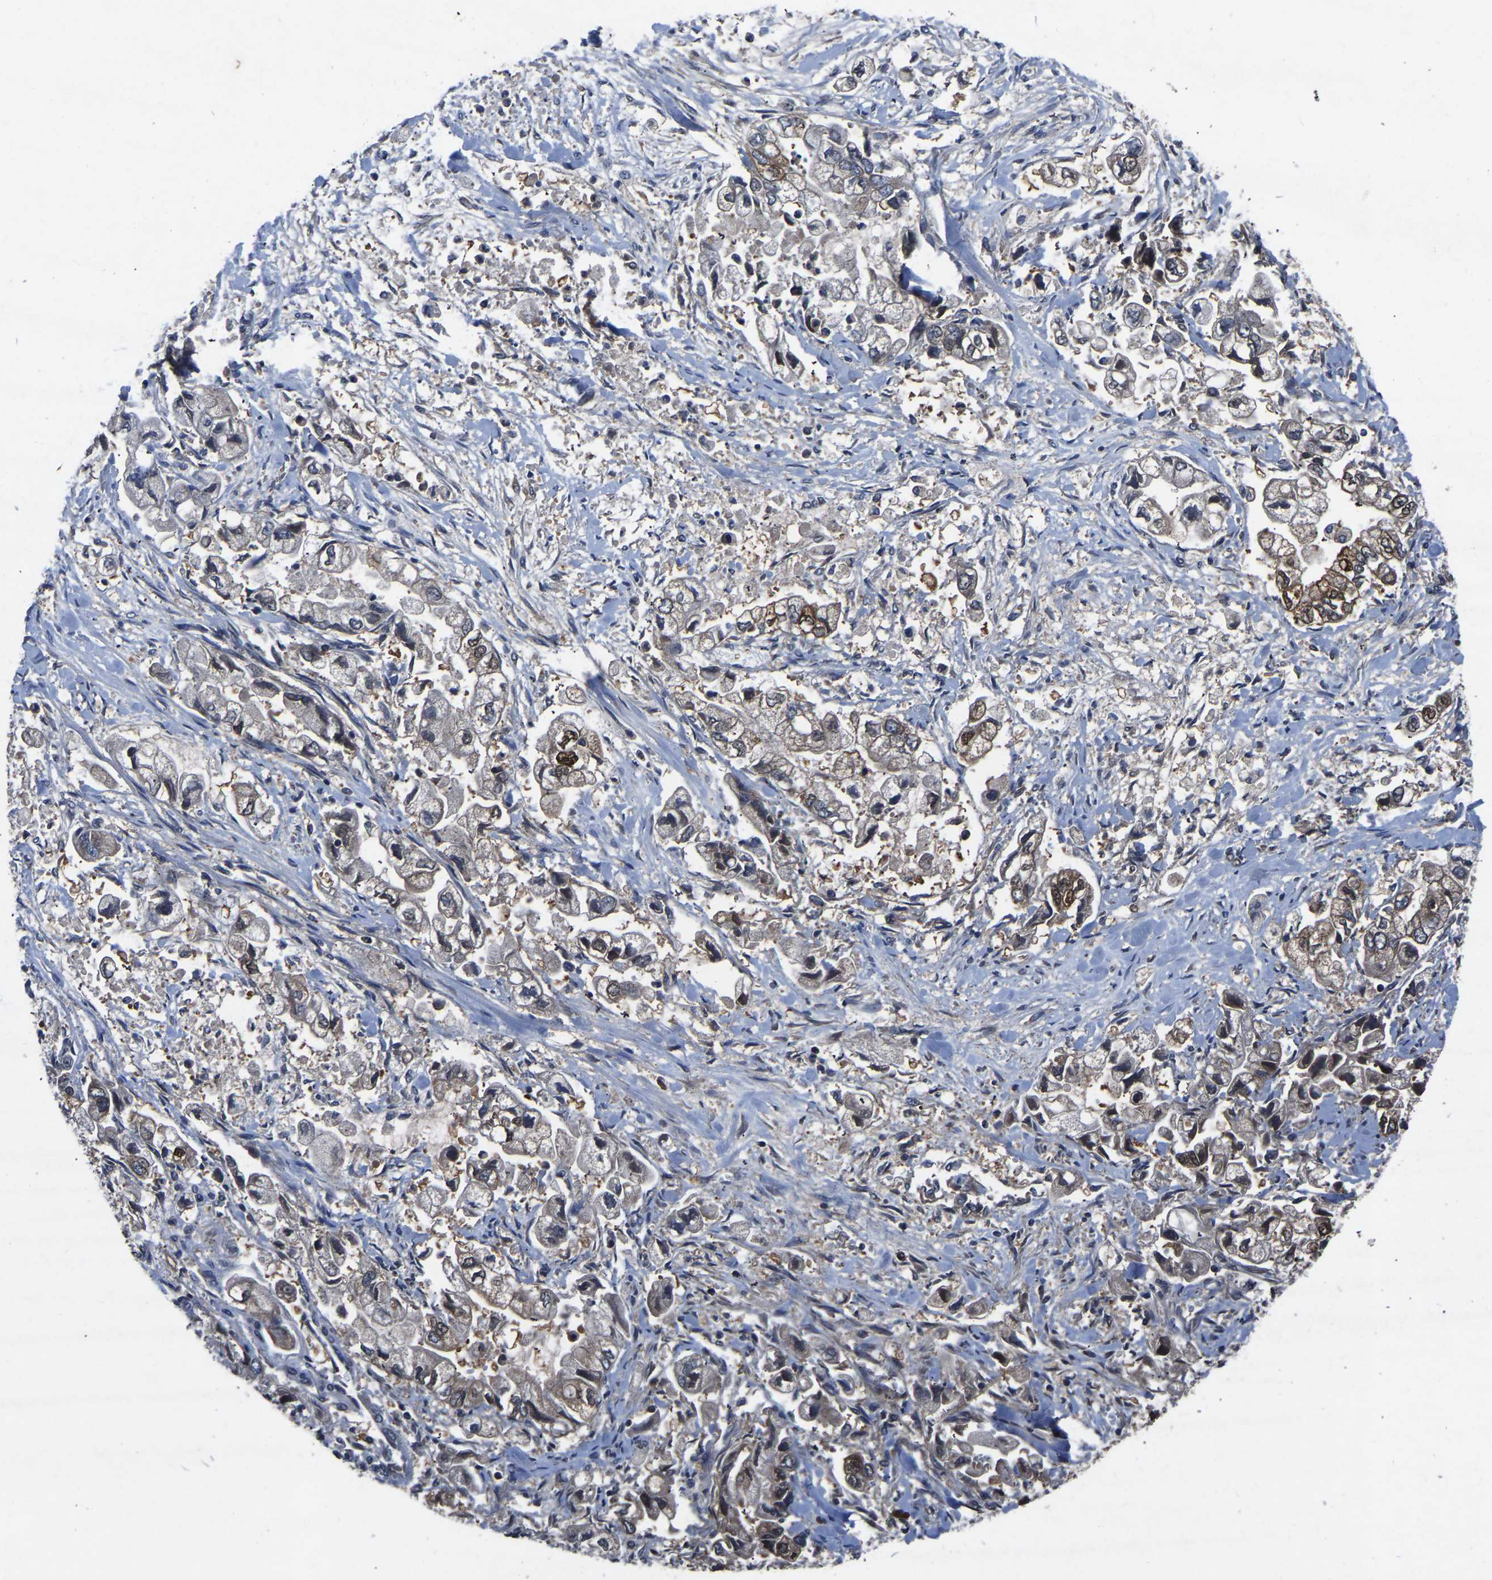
{"staining": {"intensity": "moderate", "quantity": "<25%", "location": "cytoplasmic/membranous"}, "tissue": "stomach cancer", "cell_type": "Tumor cells", "image_type": "cancer", "snomed": [{"axis": "morphology", "description": "Normal tissue, NOS"}, {"axis": "morphology", "description": "Adenocarcinoma, NOS"}, {"axis": "topography", "description": "Stomach"}], "caption": "The immunohistochemical stain labels moderate cytoplasmic/membranous positivity in tumor cells of stomach adenocarcinoma tissue.", "gene": "FGD5", "patient": {"sex": "male", "age": 62}}